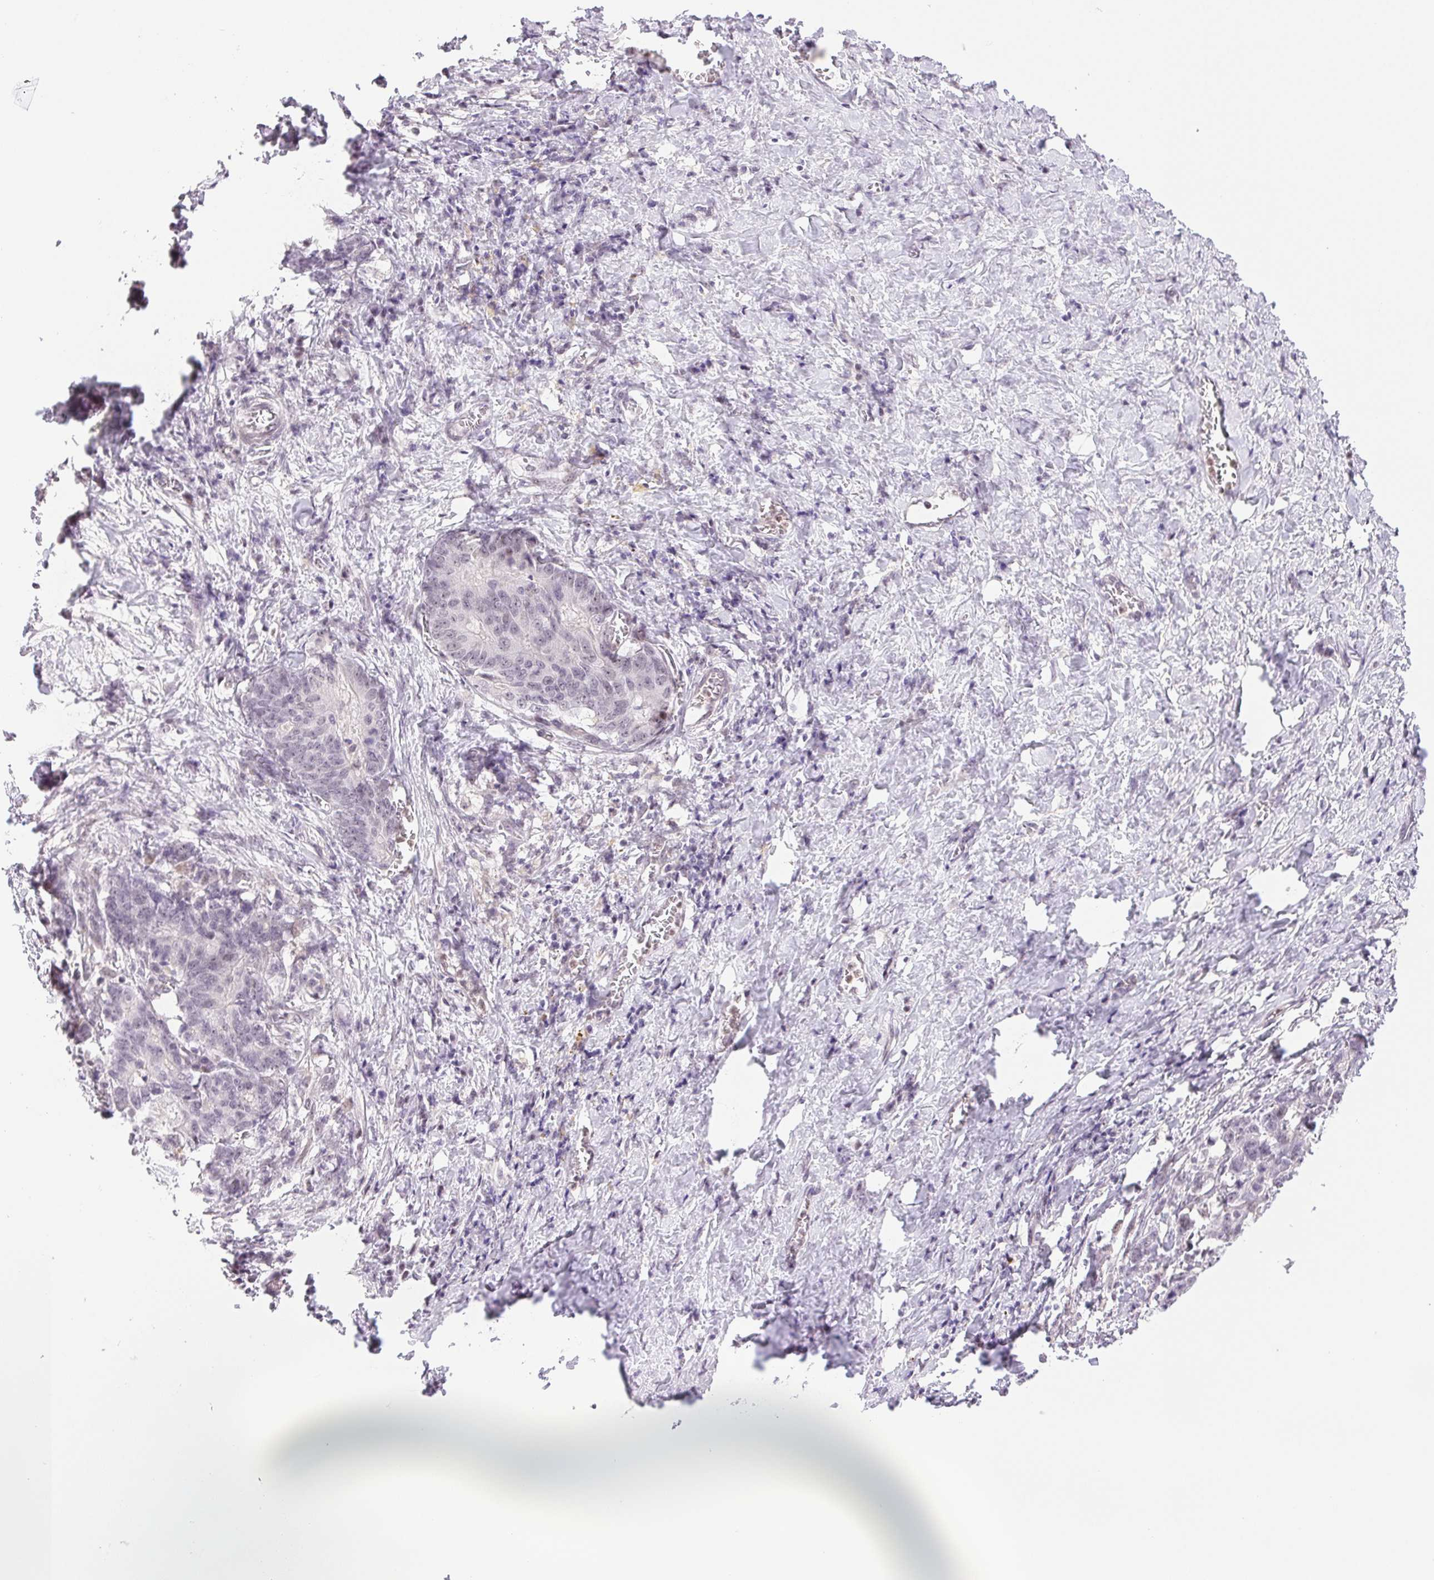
{"staining": {"intensity": "negative", "quantity": "none", "location": "none"}, "tissue": "stomach cancer", "cell_type": "Tumor cells", "image_type": "cancer", "snomed": [{"axis": "morphology", "description": "Normal tissue, NOS"}, {"axis": "morphology", "description": "Adenocarcinoma, NOS"}, {"axis": "topography", "description": "Stomach"}], "caption": "IHC photomicrograph of human stomach cancer (adenocarcinoma) stained for a protein (brown), which demonstrates no positivity in tumor cells.", "gene": "GRHL3", "patient": {"sex": "female", "age": 64}}